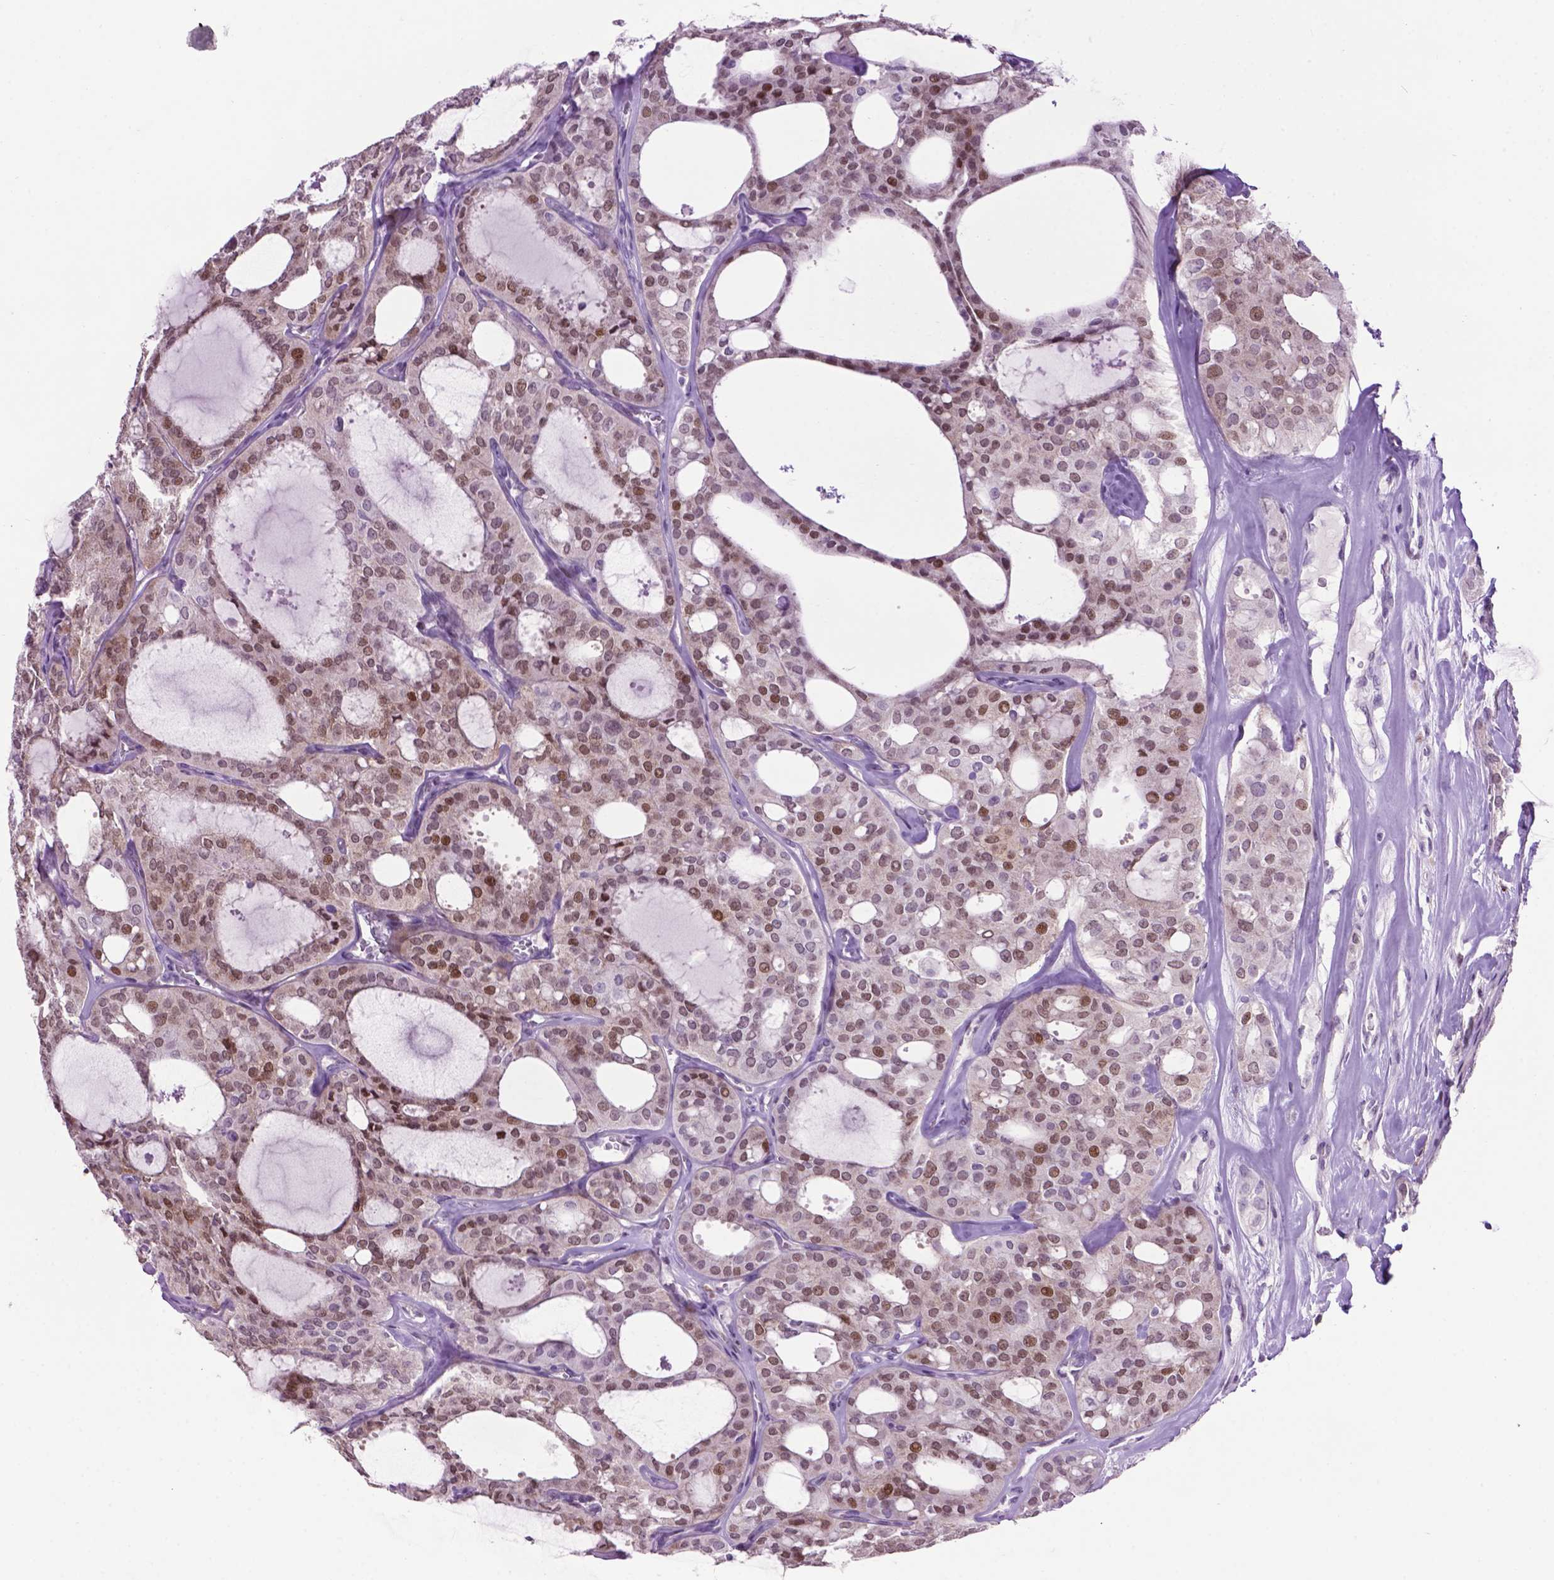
{"staining": {"intensity": "moderate", "quantity": "25%-75%", "location": "nuclear"}, "tissue": "thyroid cancer", "cell_type": "Tumor cells", "image_type": "cancer", "snomed": [{"axis": "morphology", "description": "Follicular adenoma carcinoma, NOS"}, {"axis": "topography", "description": "Thyroid gland"}], "caption": "A photomicrograph of thyroid cancer (follicular adenoma carcinoma) stained for a protein demonstrates moderate nuclear brown staining in tumor cells.", "gene": "TH", "patient": {"sex": "male", "age": 75}}